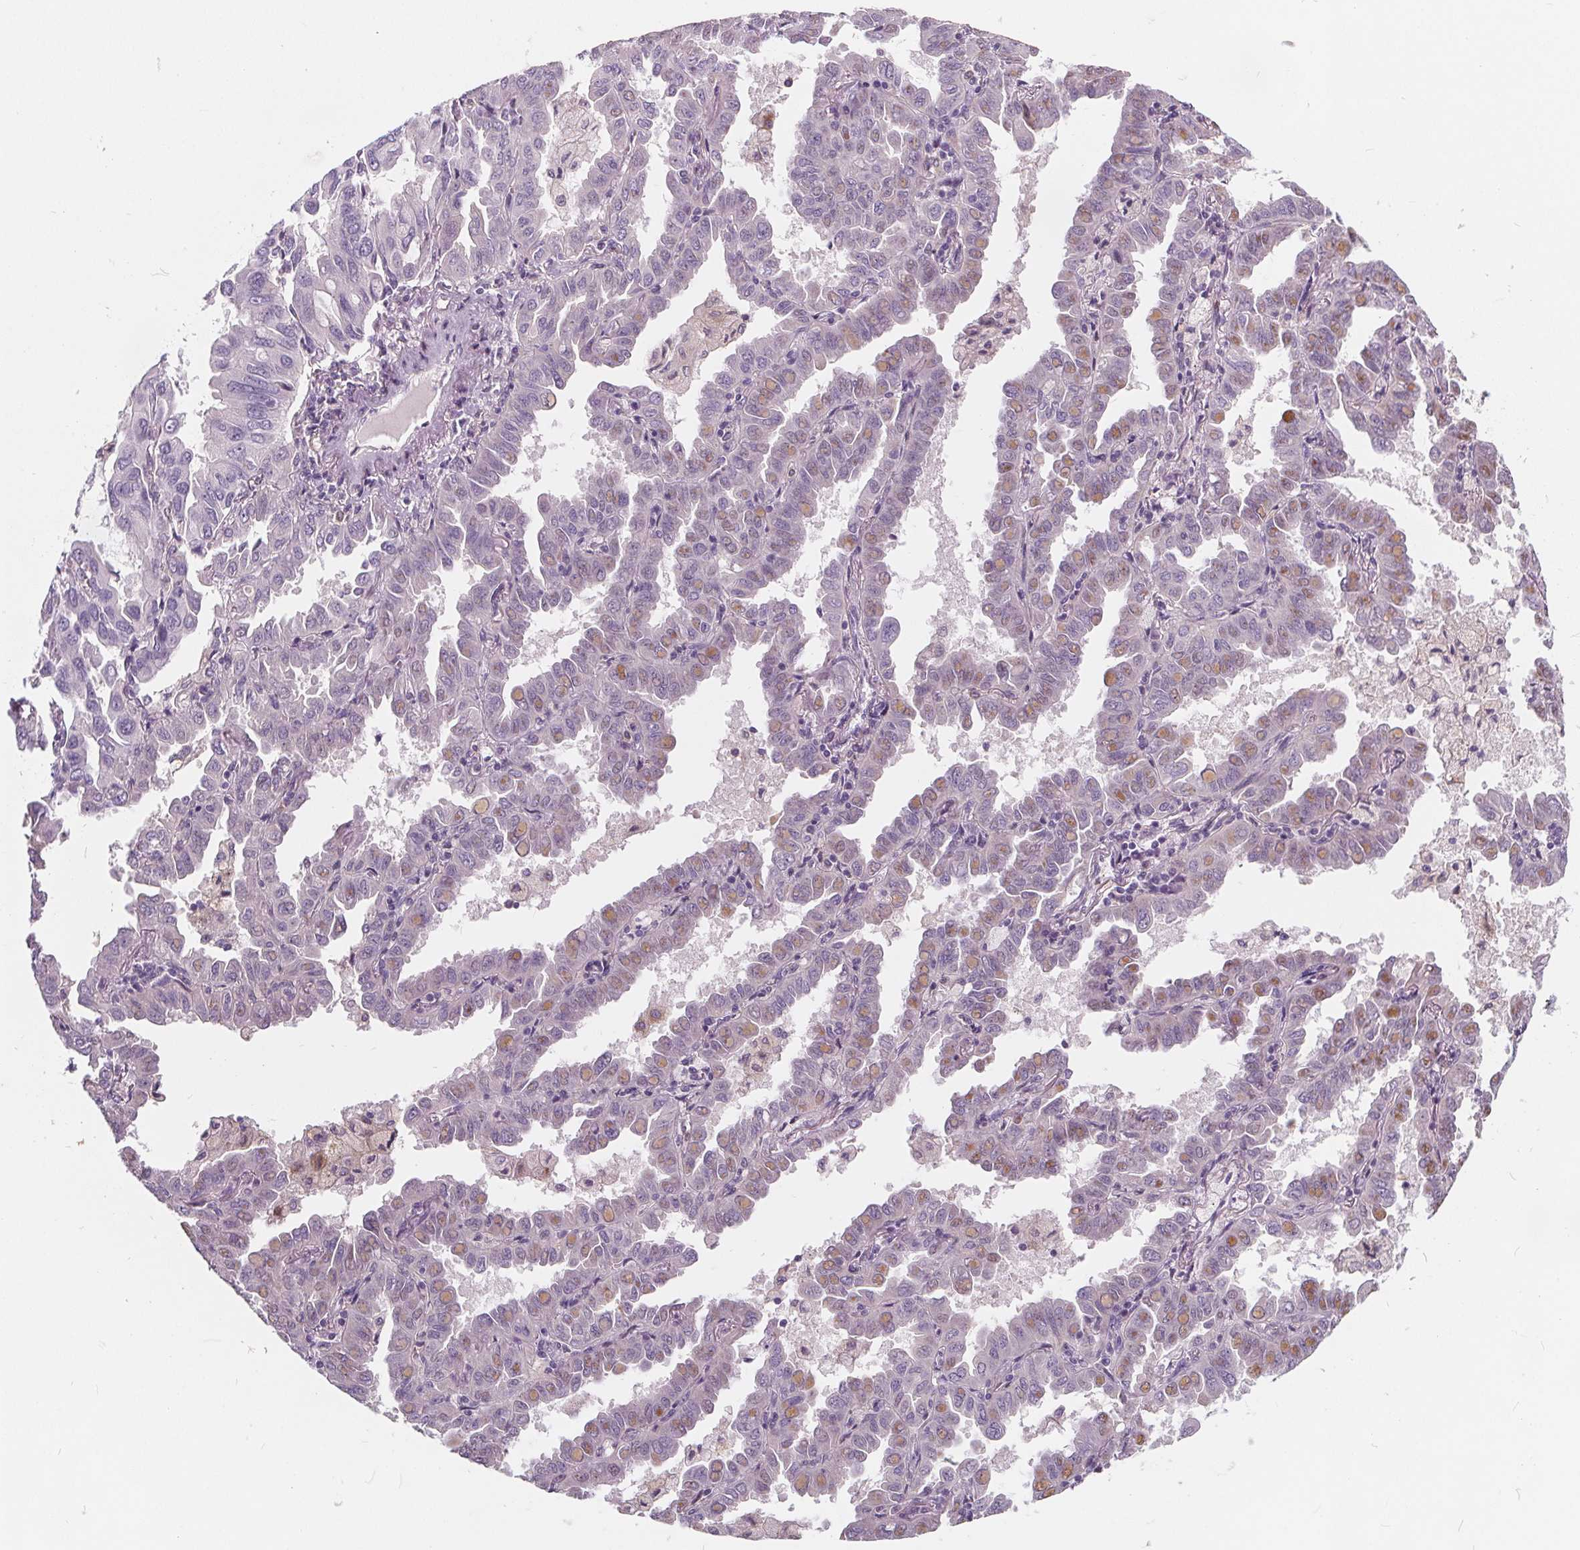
{"staining": {"intensity": "weak", "quantity": "<25%", "location": "cytoplasmic/membranous"}, "tissue": "lung cancer", "cell_type": "Tumor cells", "image_type": "cancer", "snomed": [{"axis": "morphology", "description": "Adenocarcinoma, NOS"}, {"axis": "topography", "description": "Lung"}], "caption": "Immunohistochemistry (IHC) of human lung cancer reveals no staining in tumor cells. (DAB (3,3'-diaminobenzidine) IHC, high magnification).", "gene": "HAAO", "patient": {"sex": "male", "age": 64}}